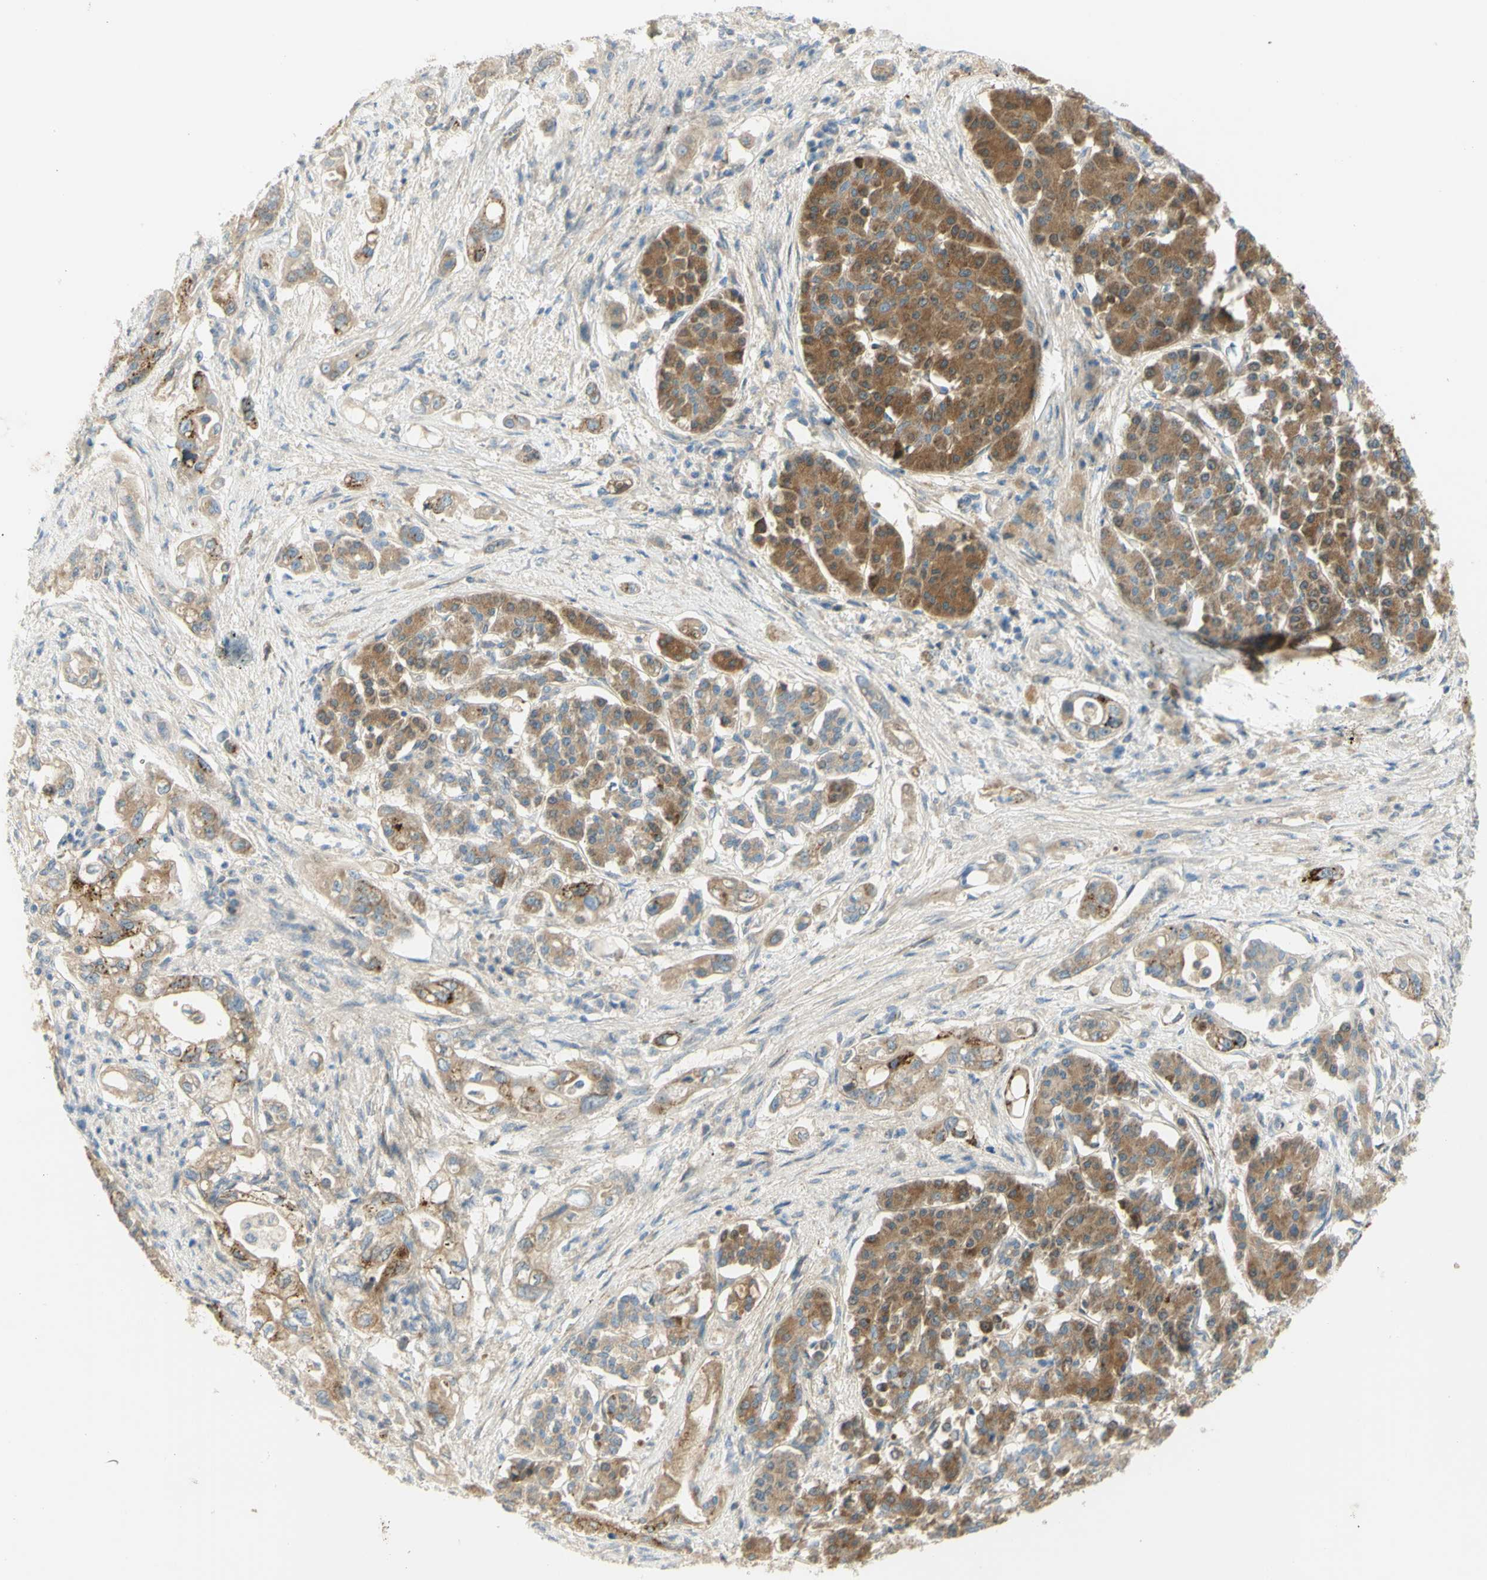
{"staining": {"intensity": "strong", "quantity": ">75%", "location": "cytoplasmic/membranous"}, "tissue": "pancreatic cancer", "cell_type": "Tumor cells", "image_type": "cancer", "snomed": [{"axis": "morphology", "description": "Normal tissue, NOS"}, {"axis": "topography", "description": "Pancreas"}], "caption": "The histopathology image exhibits a brown stain indicating the presence of a protein in the cytoplasmic/membranous of tumor cells in pancreatic cancer.", "gene": "GCNT3", "patient": {"sex": "male", "age": 42}}